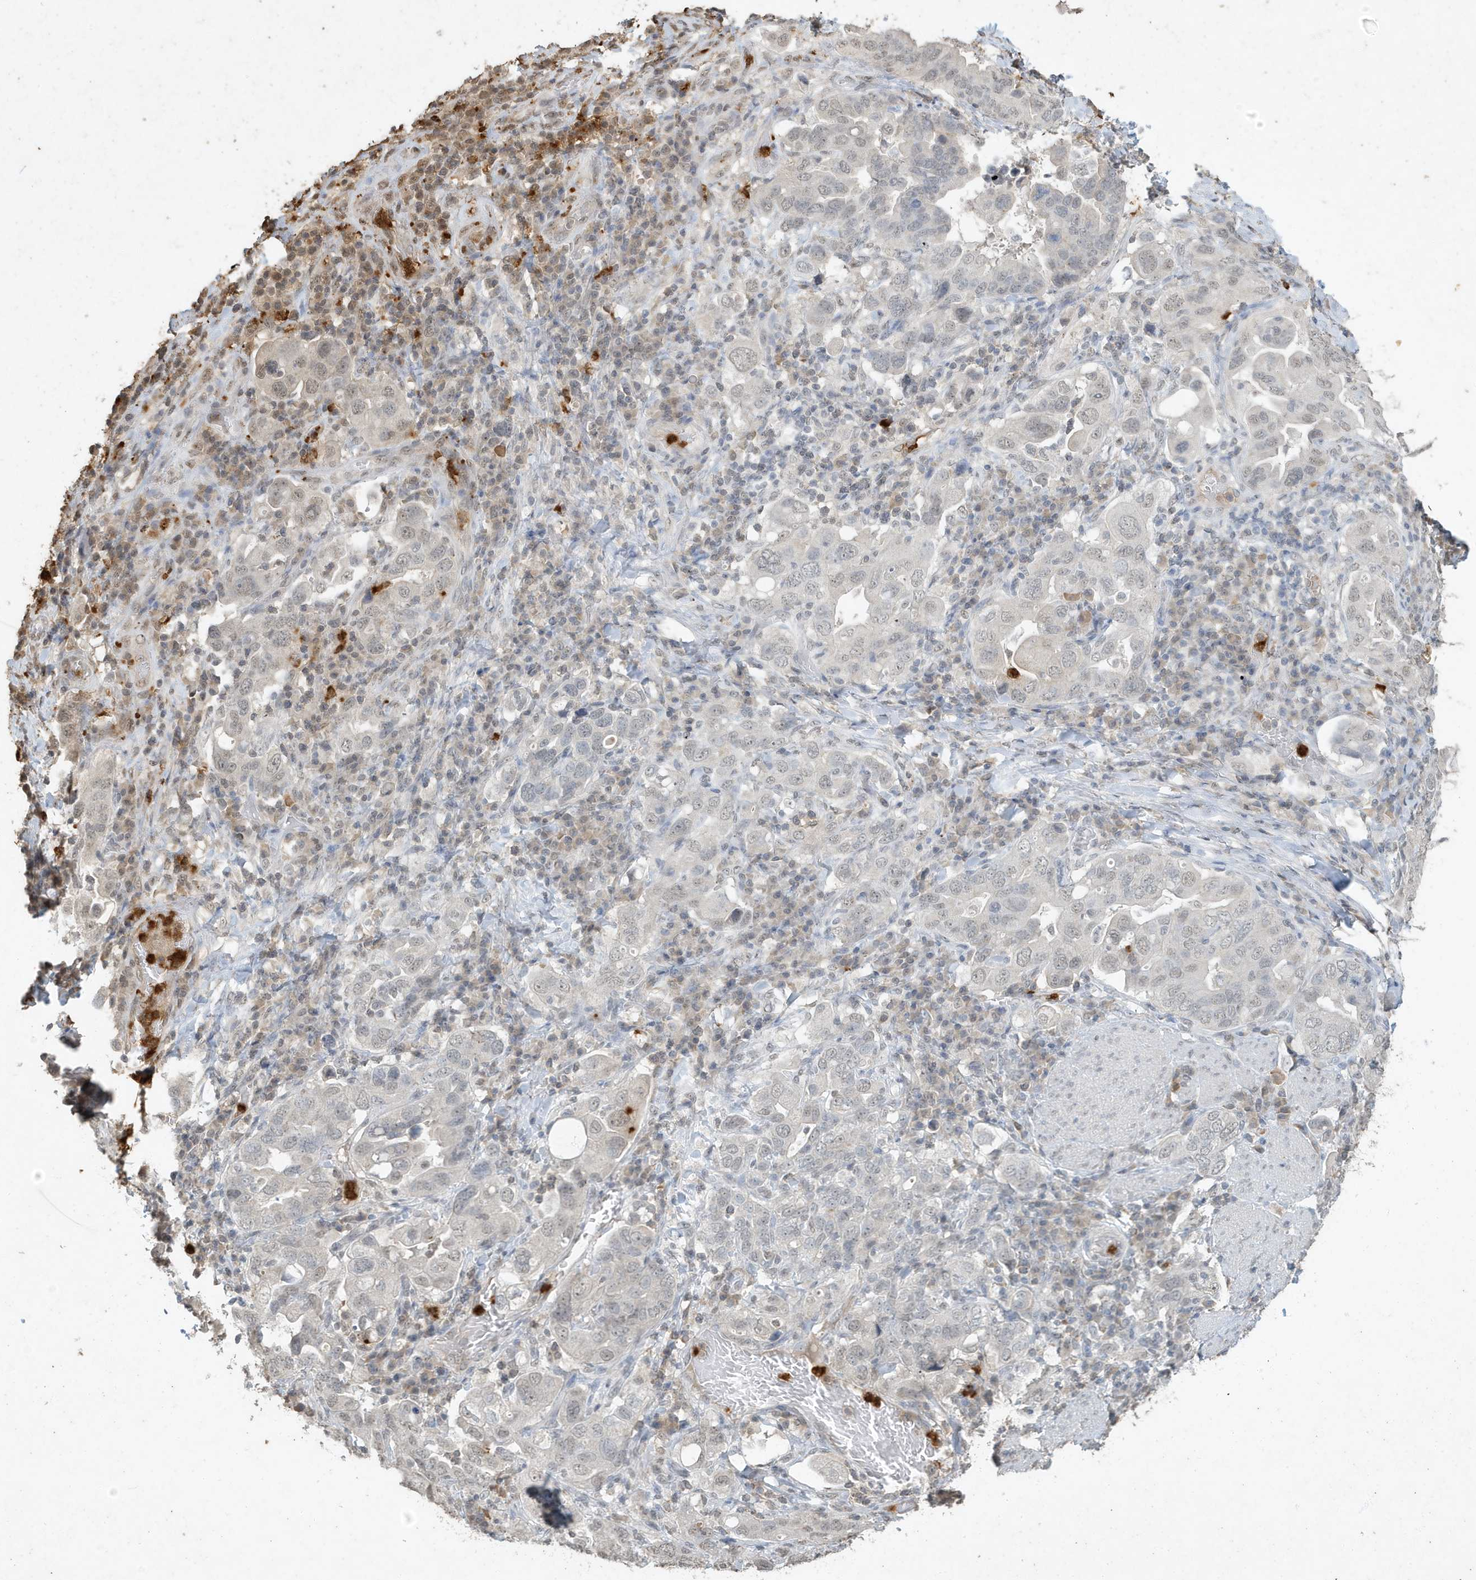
{"staining": {"intensity": "weak", "quantity": "<25%", "location": "nuclear"}, "tissue": "stomach cancer", "cell_type": "Tumor cells", "image_type": "cancer", "snomed": [{"axis": "morphology", "description": "Adenocarcinoma, NOS"}, {"axis": "topography", "description": "Stomach, upper"}], "caption": "IHC image of neoplastic tissue: stomach cancer stained with DAB (3,3'-diaminobenzidine) reveals no significant protein staining in tumor cells.", "gene": "DEFA1", "patient": {"sex": "male", "age": 62}}